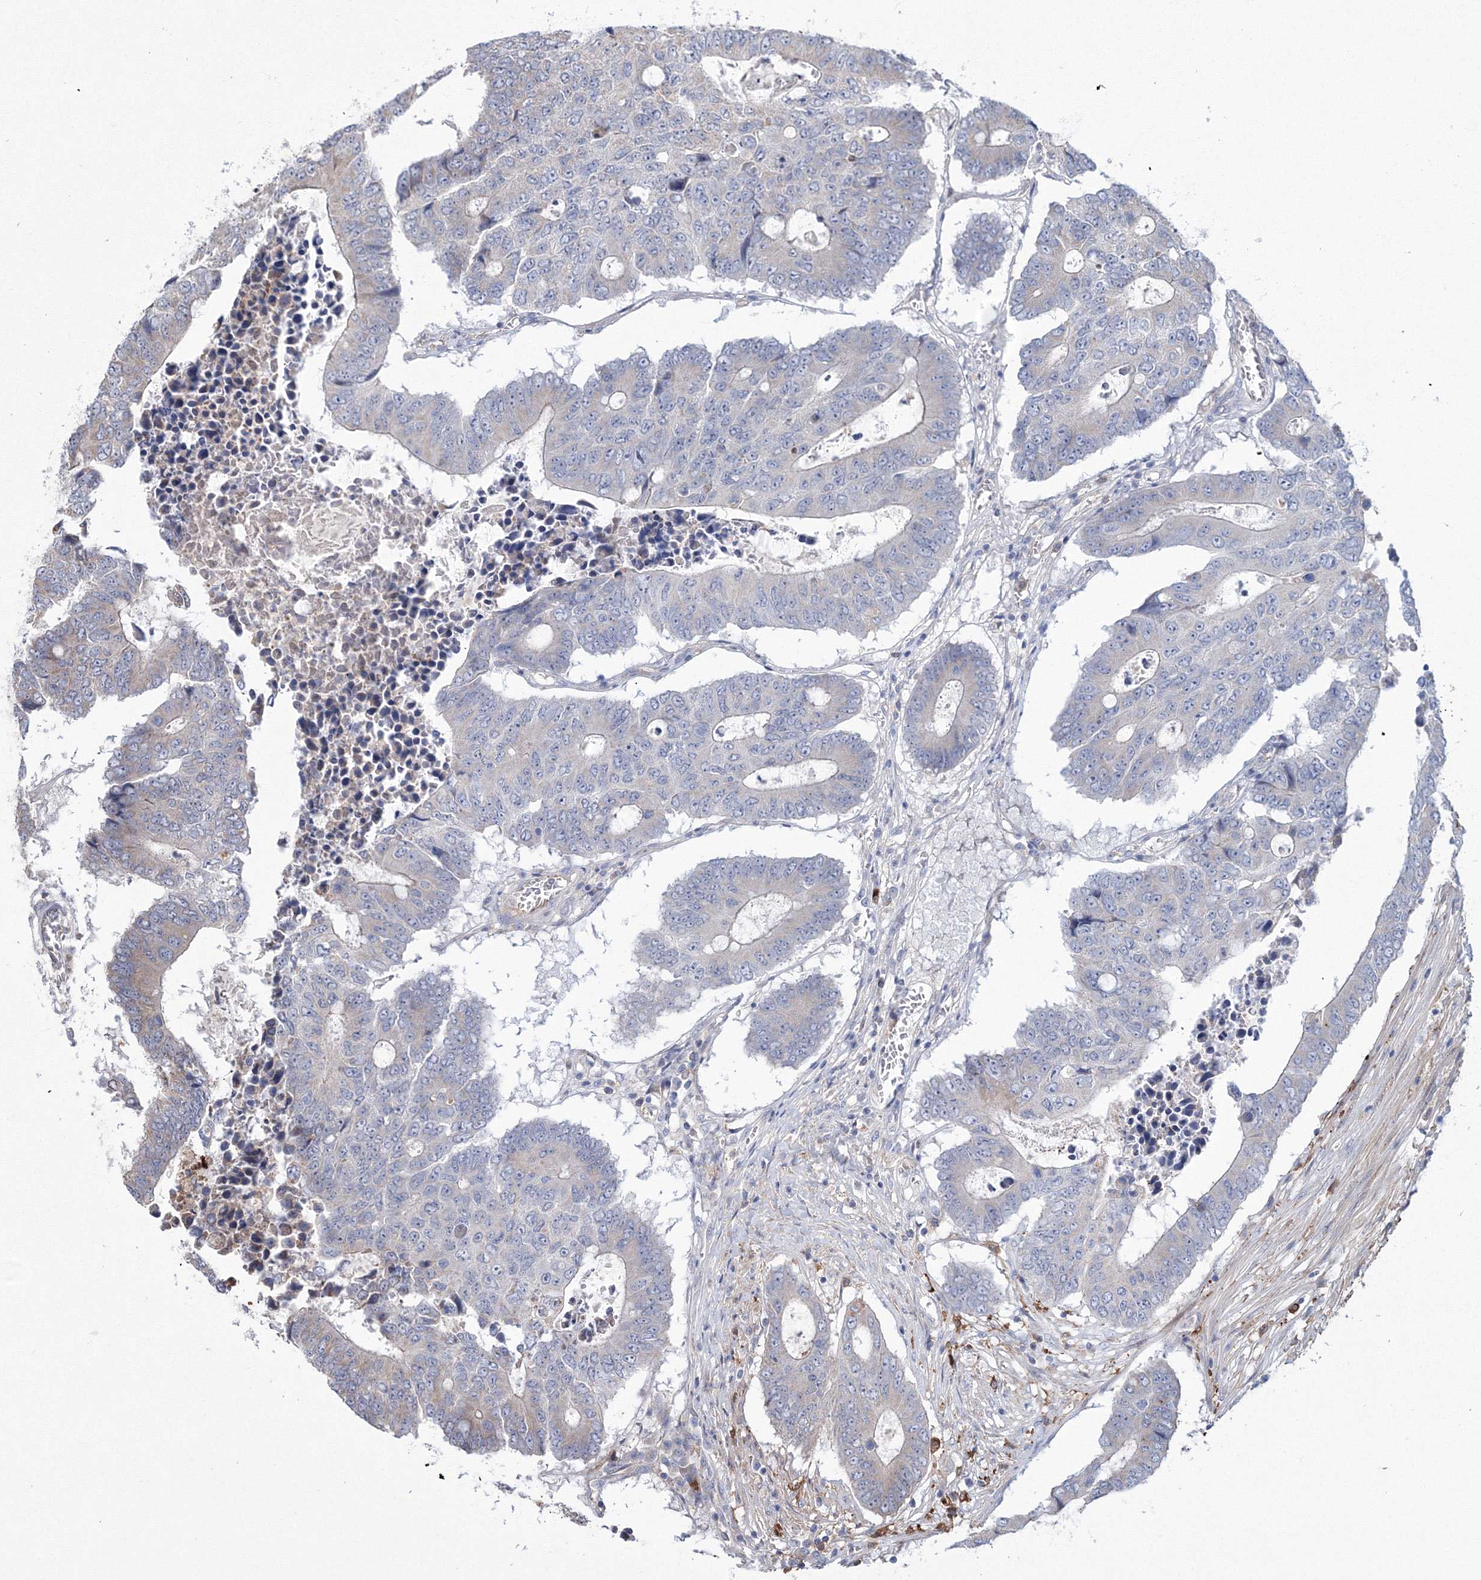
{"staining": {"intensity": "weak", "quantity": "<25%", "location": "cytoplasmic/membranous"}, "tissue": "colorectal cancer", "cell_type": "Tumor cells", "image_type": "cancer", "snomed": [{"axis": "morphology", "description": "Adenocarcinoma, NOS"}, {"axis": "topography", "description": "Colon"}], "caption": "Immunohistochemistry (IHC) of colorectal adenocarcinoma exhibits no staining in tumor cells.", "gene": "RANBP3L", "patient": {"sex": "male", "age": 87}}